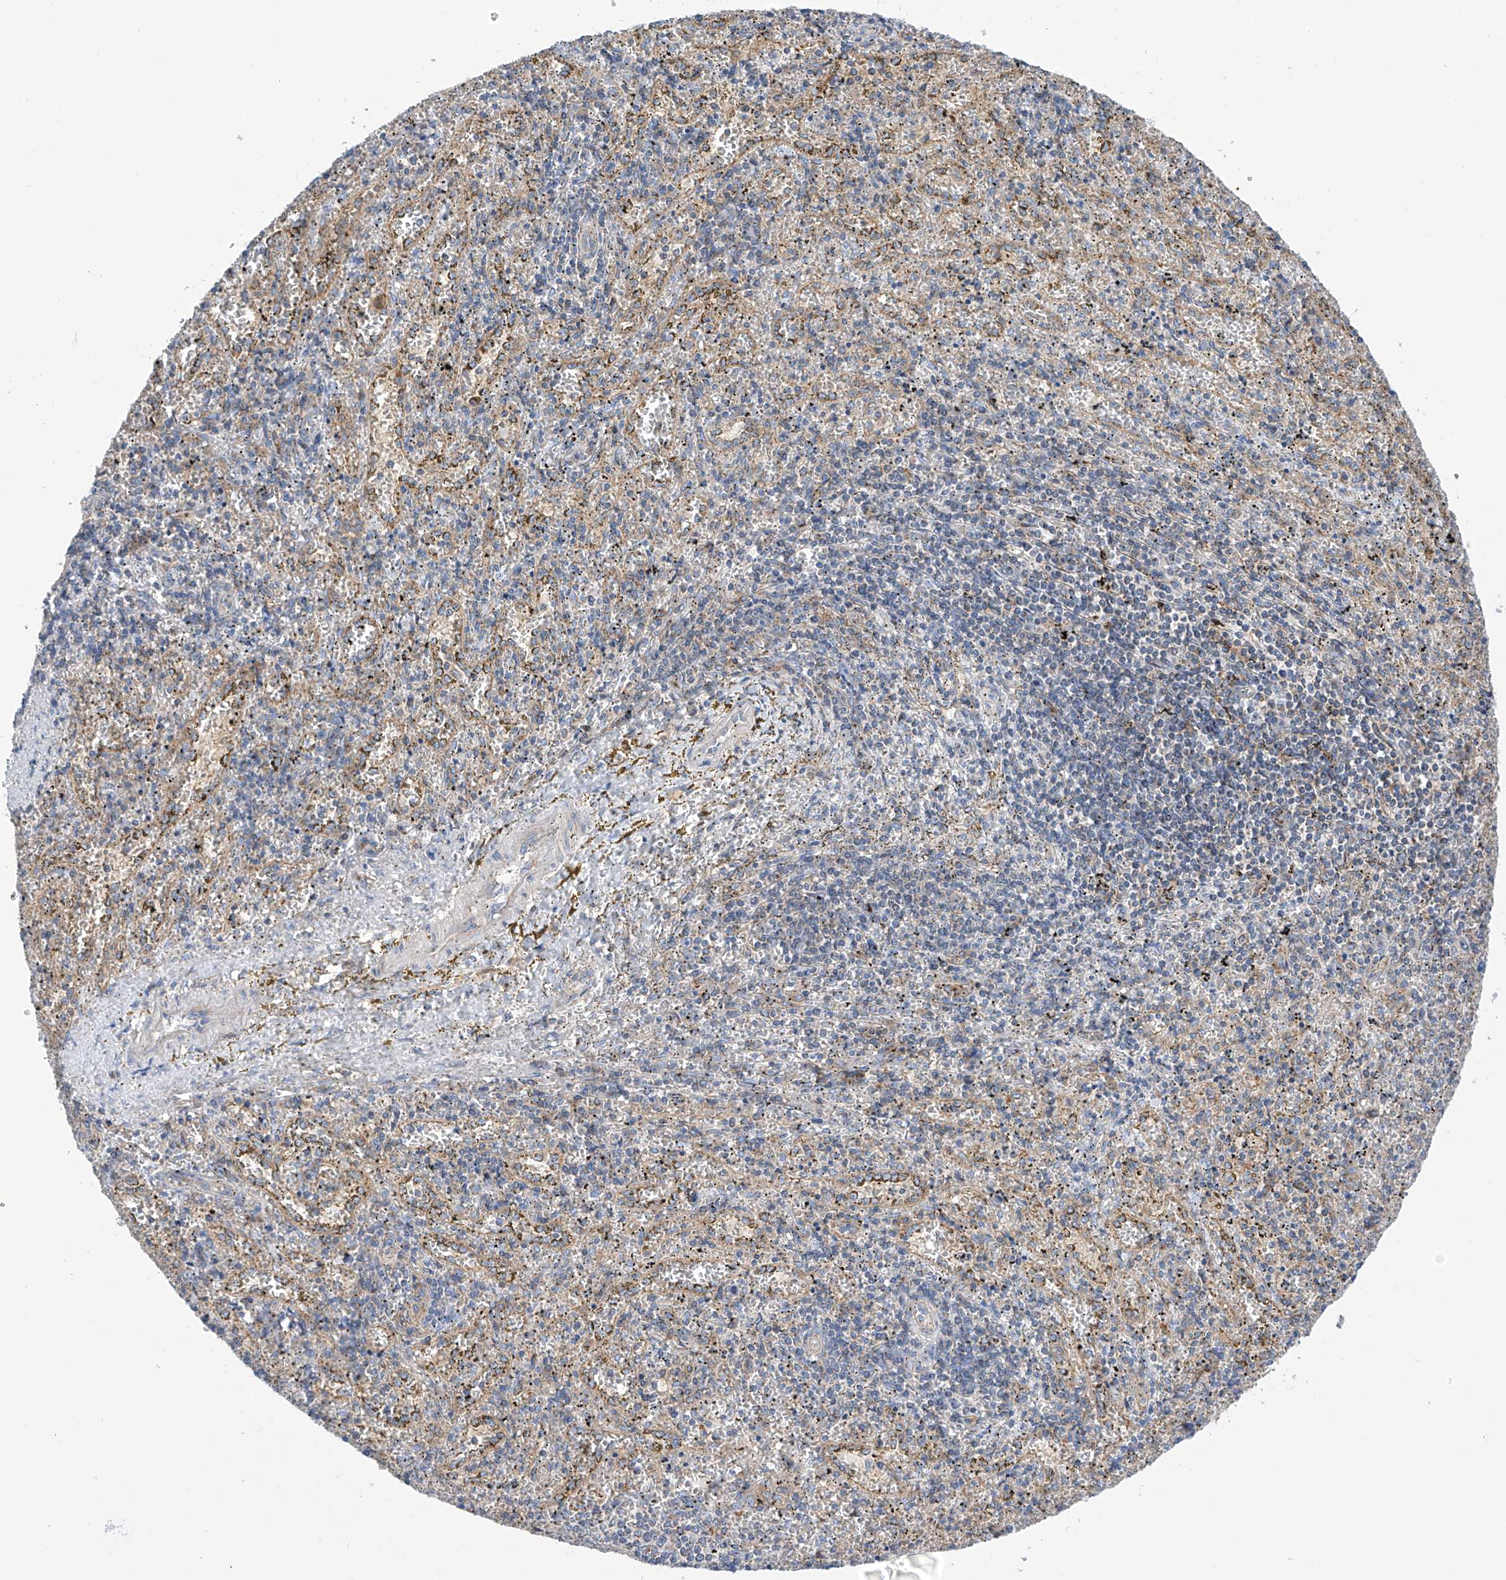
{"staining": {"intensity": "weak", "quantity": "25%-75%", "location": "cytoplasmic/membranous"}, "tissue": "spleen", "cell_type": "Cells in red pulp", "image_type": "normal", "snomed": [{"axis": "morphology", "description": "Normal tissue, NOS"}, {"axis": "topography", "description": "Spleen"}], "caption": "Protein expression by immunohistochemistry reveals weak cytoplasmic/membranous staining in approximately 25%-75% of cells in red pulp in normal spleen. Using DAB (brown) and hematoxylin (blue) stains, captured at high magnification using brightfield microscopy.", "gene": "P2RX7", "patient": {"sex": "male", "age": 11}}